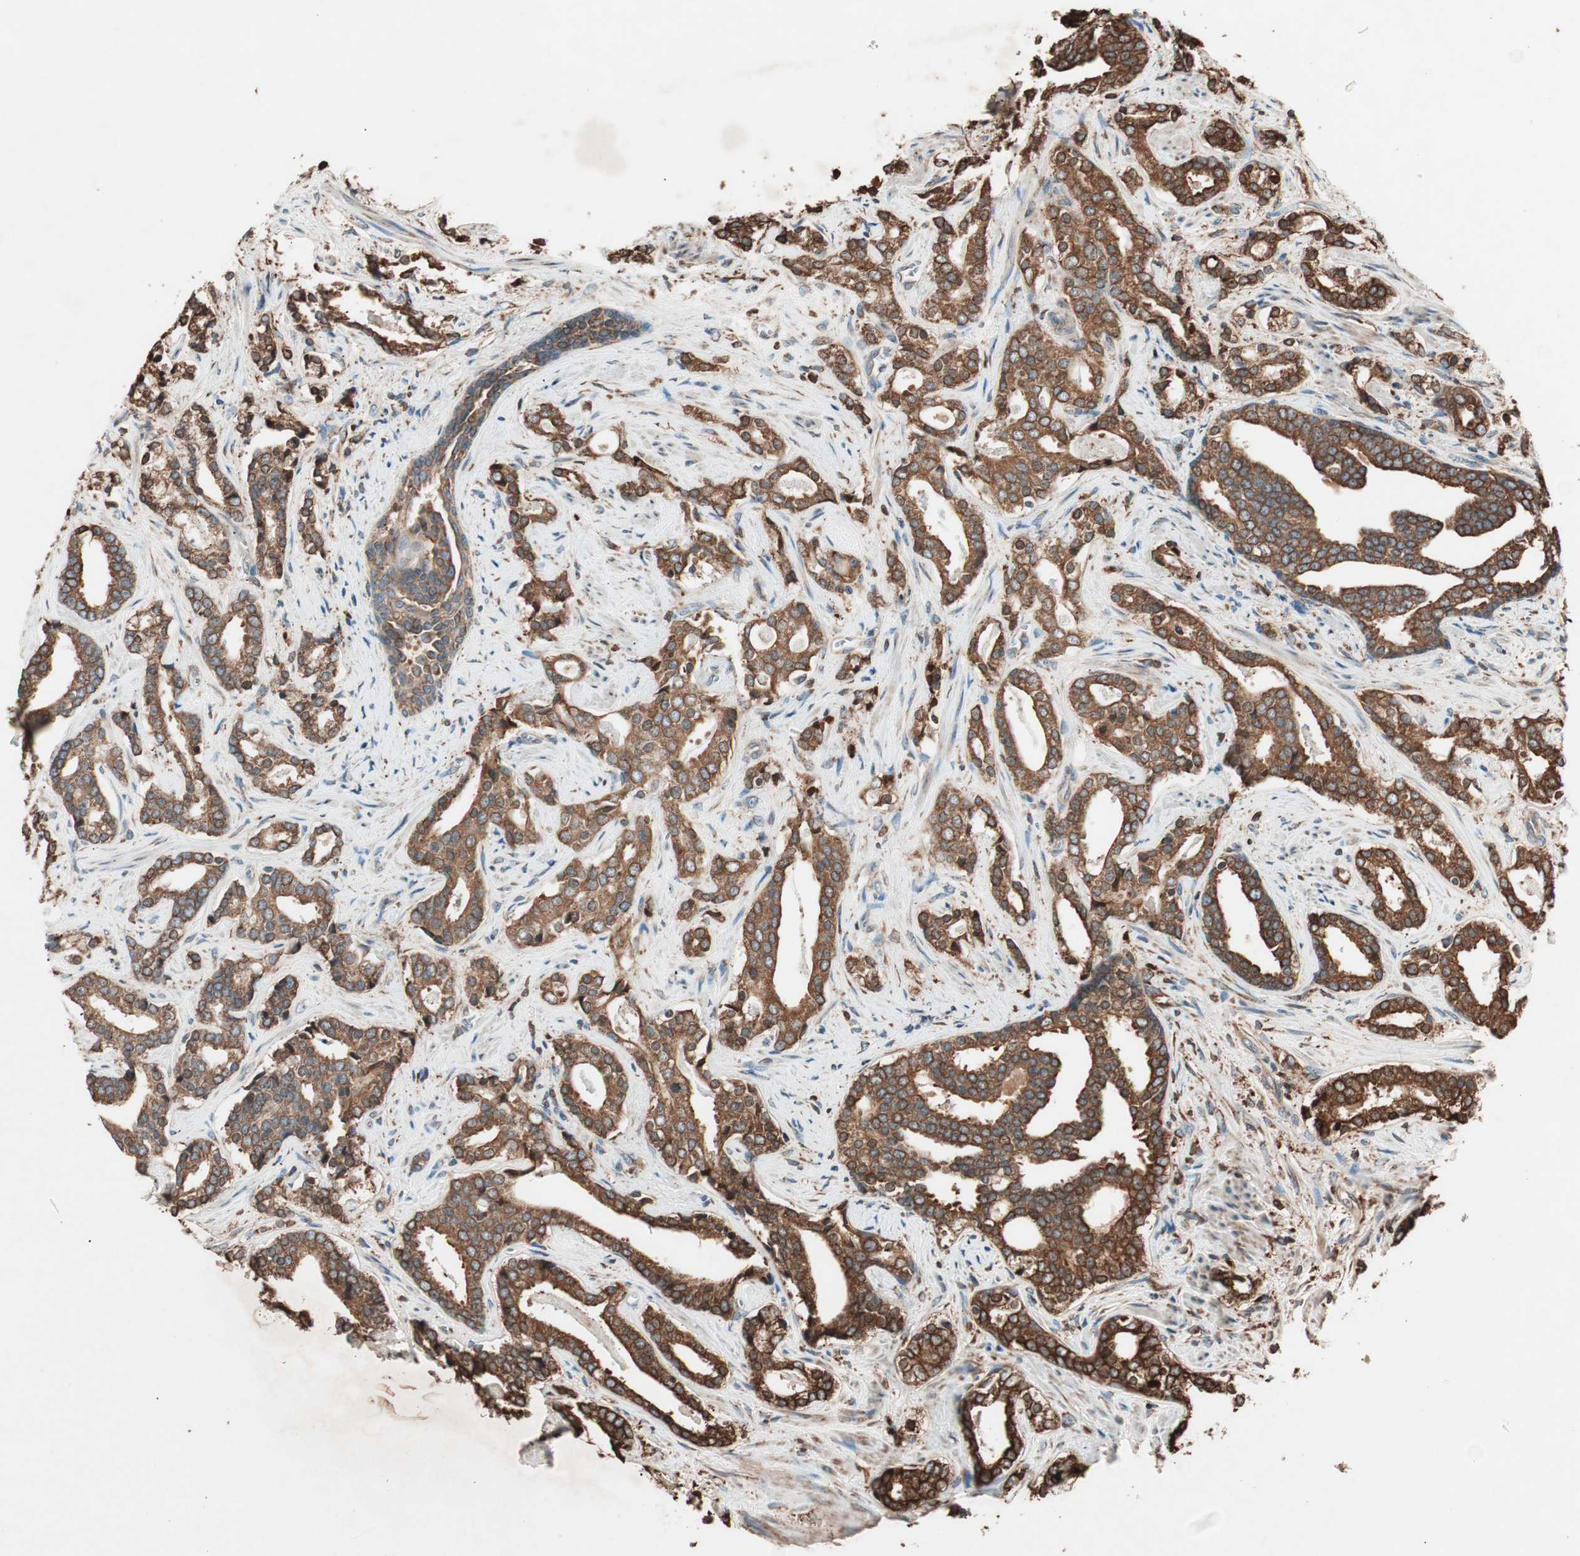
{"staining": {"intensity": "strong", "quantity": ">75%", "location": "cytoplasmic/membranous"}, "tissue": "prostate cancer", "cell_type": "Tumor cells", "image_type": "cancer", "snomed": [{"axis": "morphology", "description": "Adenocarcinoma, High grade"}, {"axis": "topography", "description": "Prostate"}], "caption": "DAB (3,3'-diaminobenzidine) immunohistochemical staining of human prostate adenocarcinoma (high-grade) displays strong cytoplasmic/membranous protein staining in about >75% of tumor cells.", "gene": "VEGFA", "patient": {"sex": "male", "age": 67}}